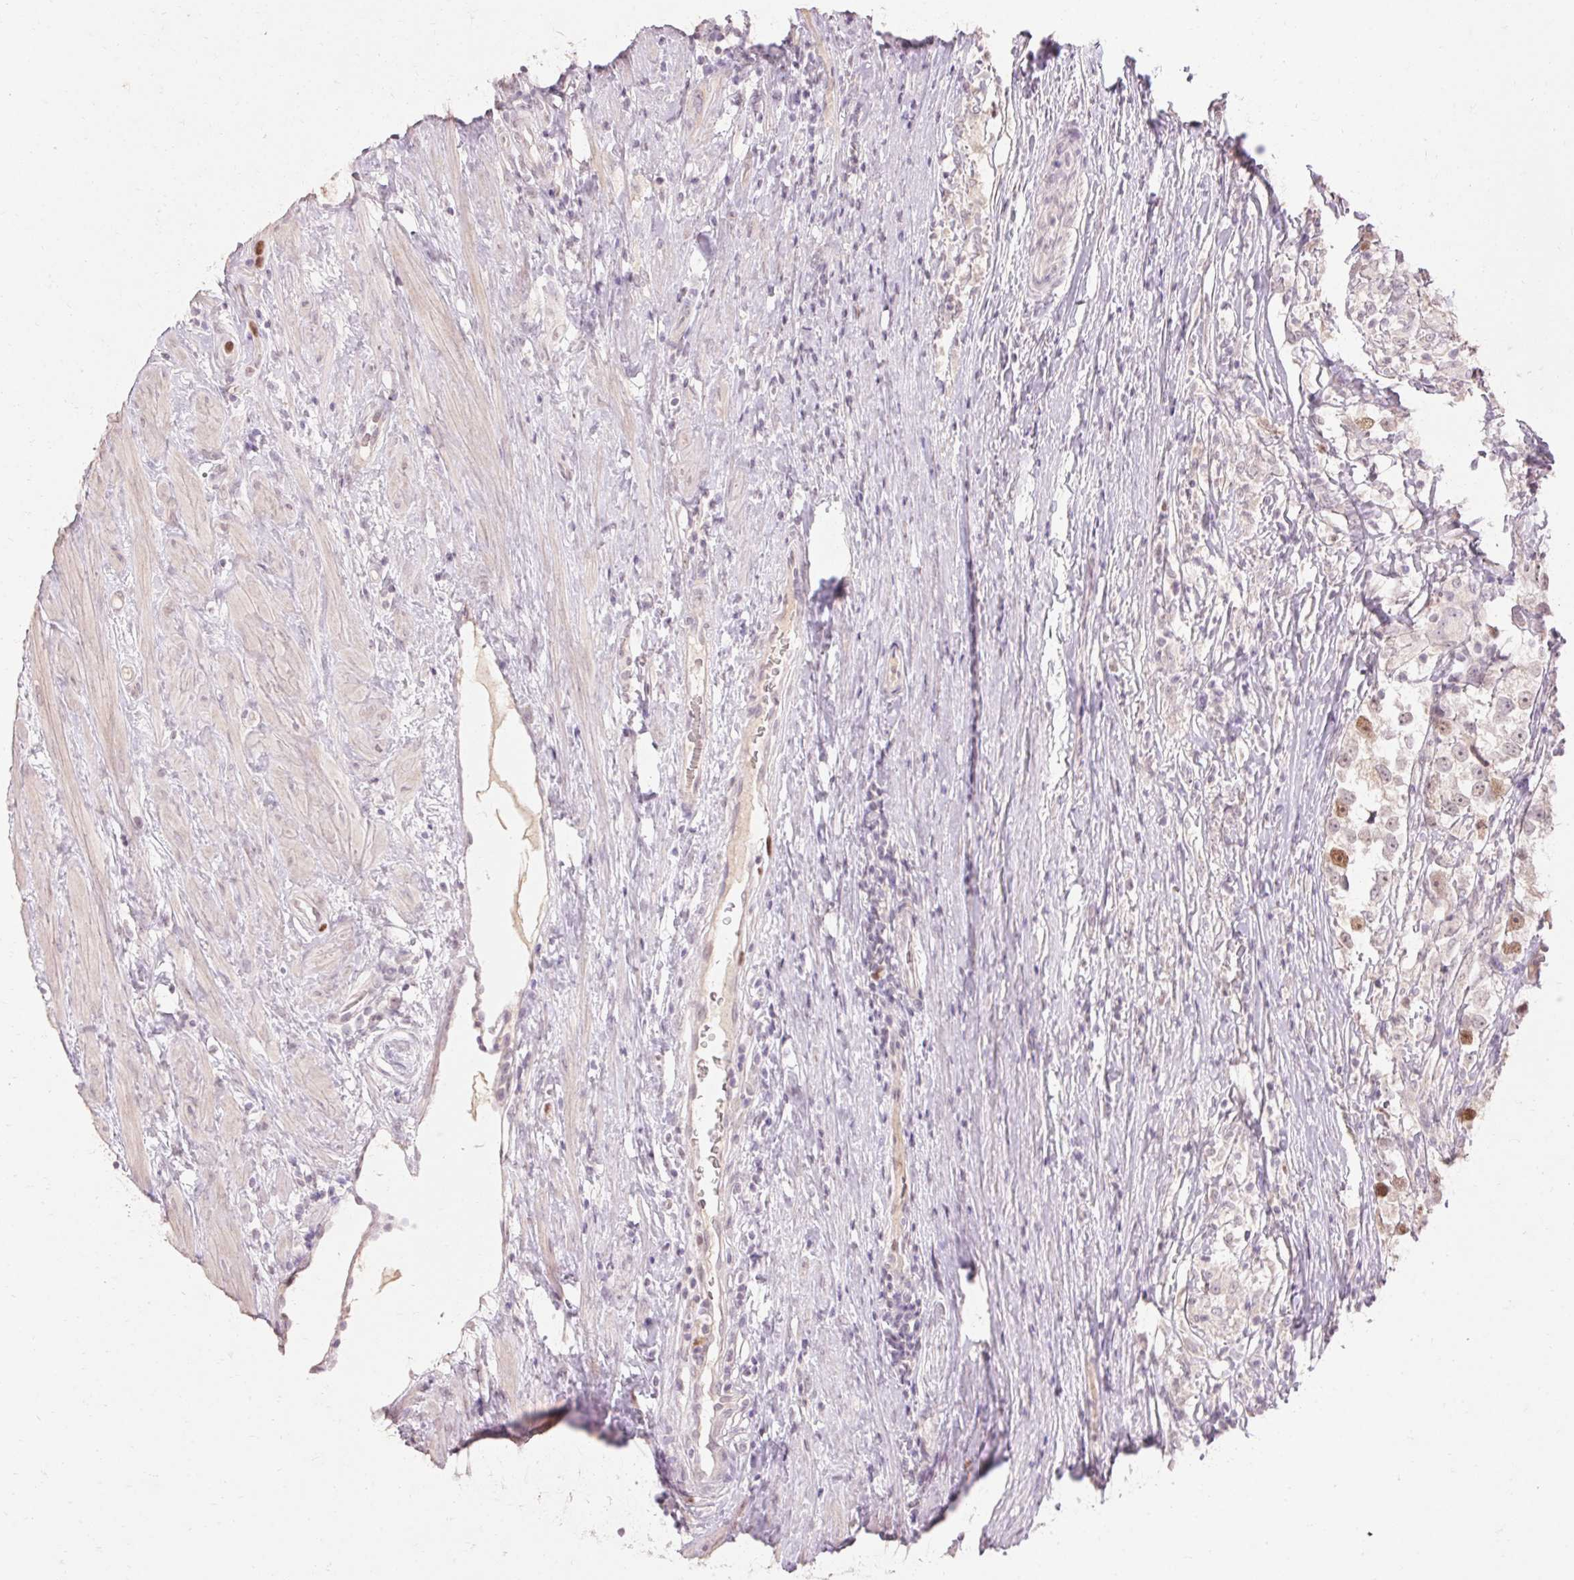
{"staining": {"intensity": "moderate", "quantity": "<25%", "location": "nuclear"}, "tissue": "testis cancer", "cell_type": "Tumor cells", "image_type": "cancer", "snomed": [{"axis": "morphology", "description": "Seminoma, NOS"}, {"axis": "topography", "description": "Testis"}], "caption": "Immunohistochemical staining of testis cancer demonstrates low levels of moderate nuclear protein staining in approximately <25% of tumor cells.", "gene": "SKP2", "patient": {"sex": "male", "age": 46}}